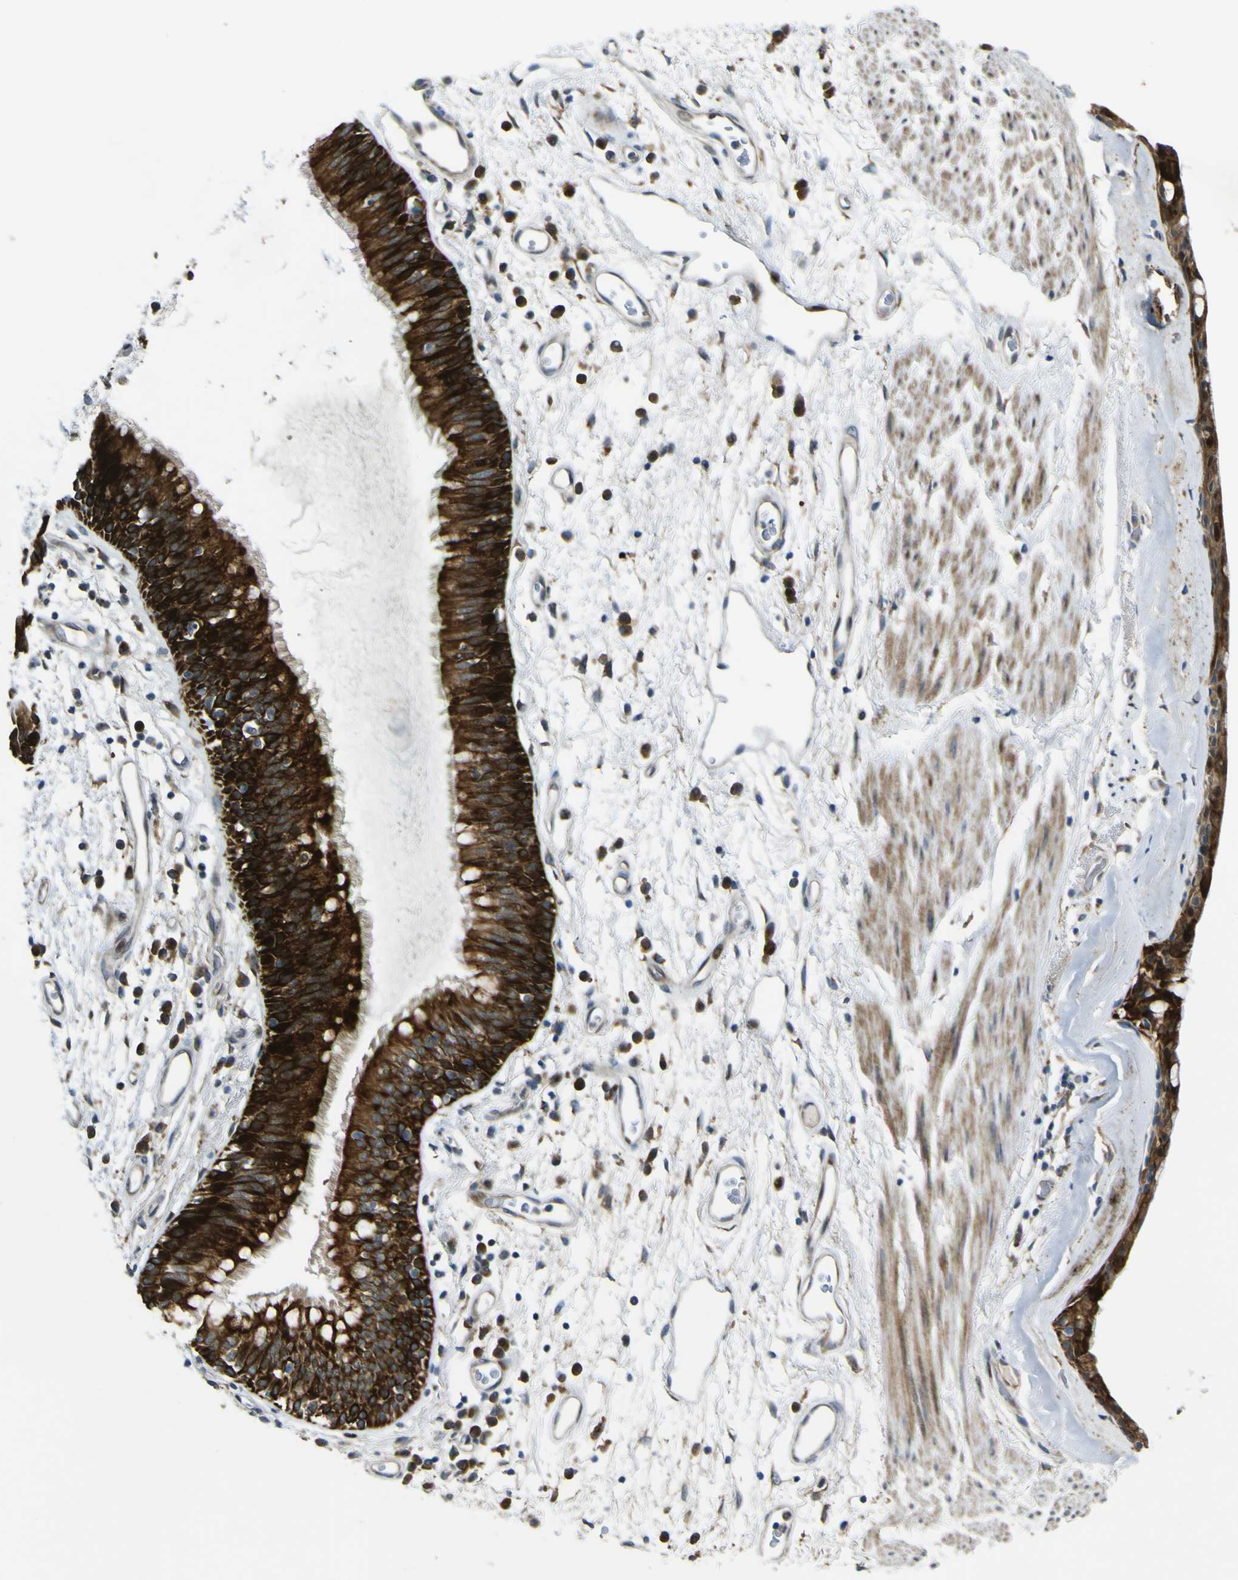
{"staining": {"intensity": "strong", "quantity": ">75%", "location": "cytoplasmic/membranous"}, "tissue": "bronchus", "cell_type": "Respiratory epithelial cells", "image_type": "normal", "snomed": [{"axis": "morphology", "description": "Normal tissue, NOS"}, {"axis": "morphology", "description": "Adenocarcinoma, NOS"}, {"axis": "topography", "description": "Bronchus"}, {"axis": "topography", "description": "Lung"}], "caption": "Immunohistochemistry (IHC) of normal bronchus reveals high levels of strong cytoplasmic/membranous expression in about >75% of respiratory epithelial cells.", "gene": "LBHD1", "patient": {"sex": "female", "age": 54}}